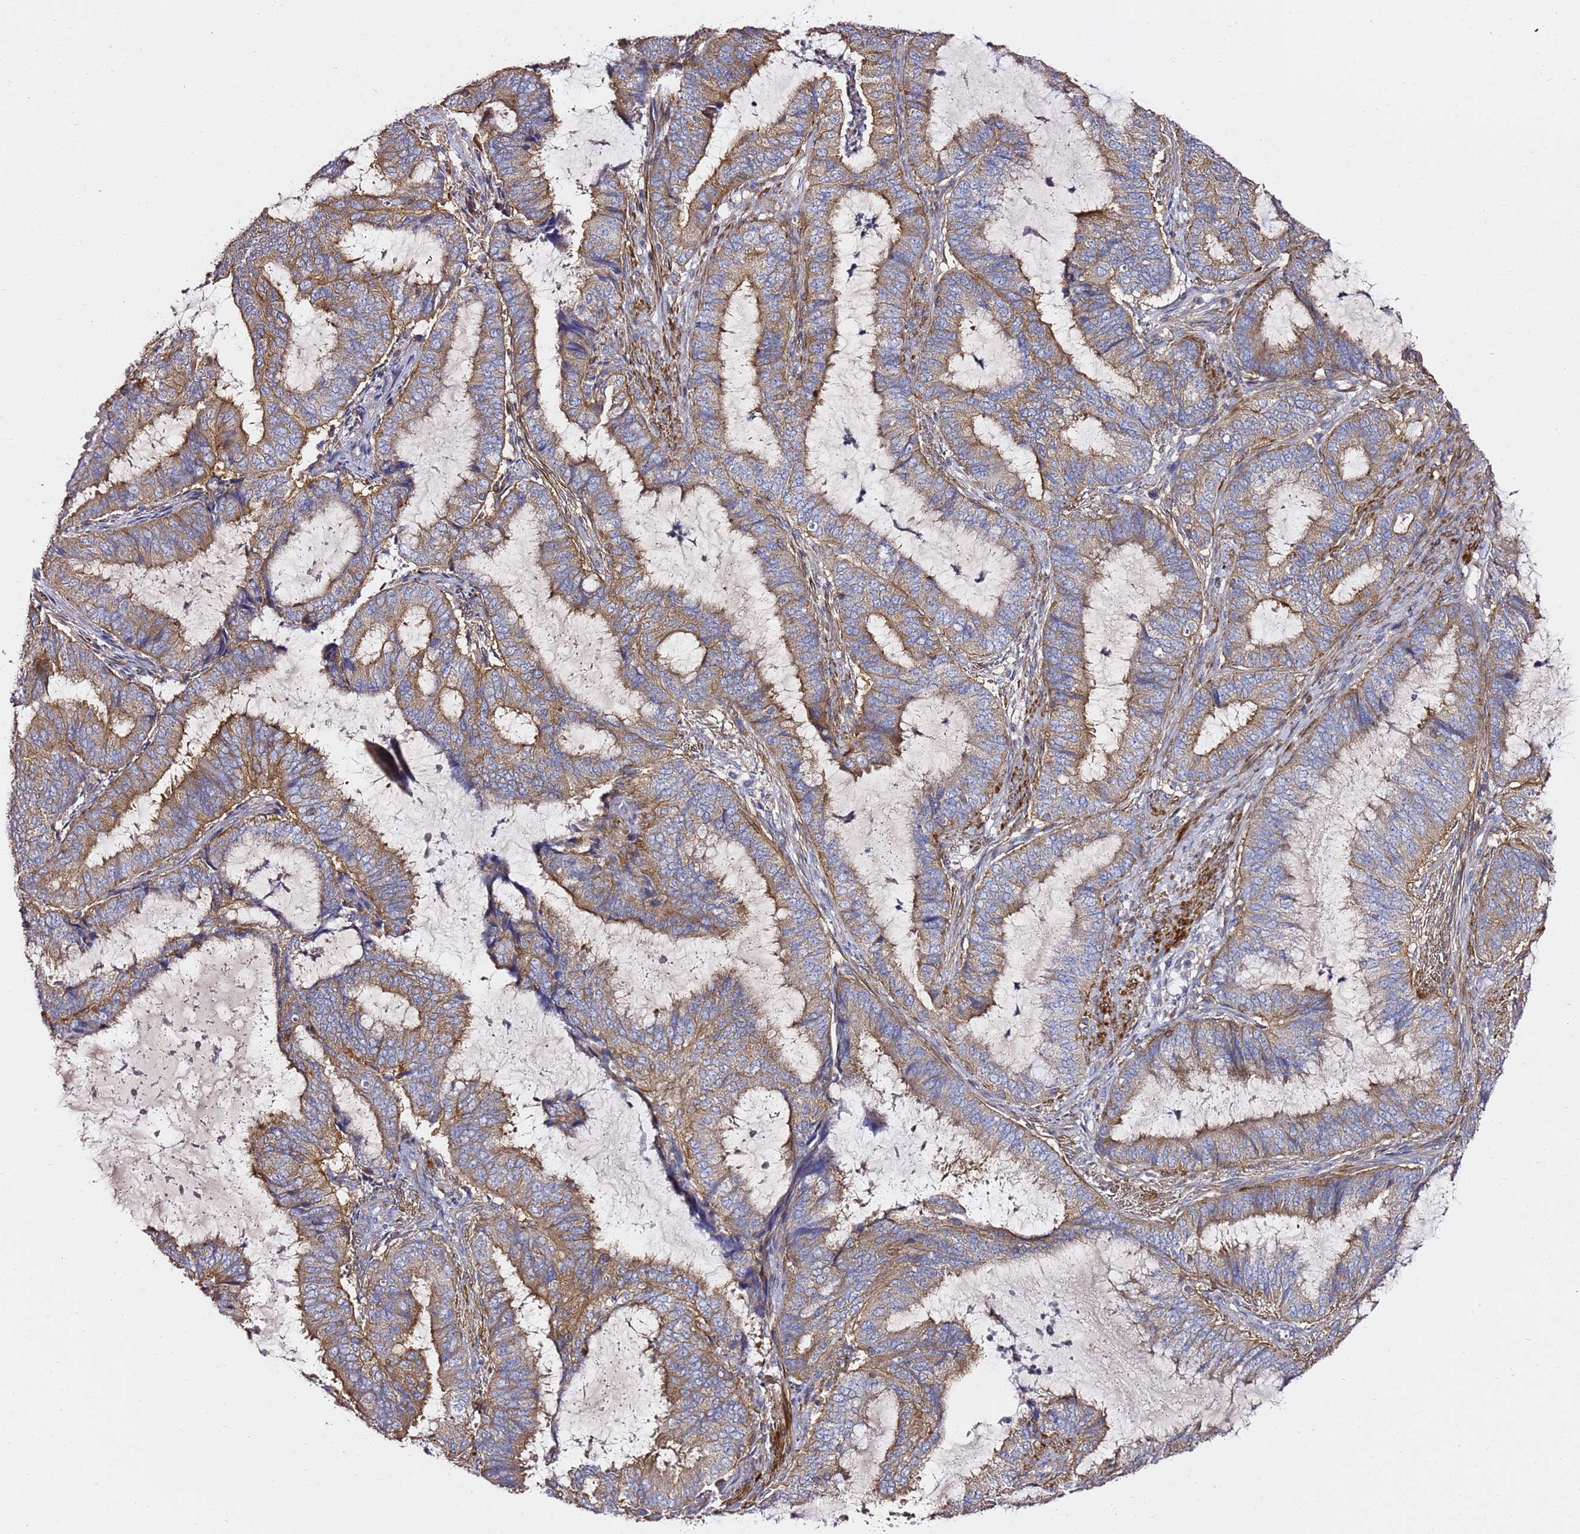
{"staining": {"intensity": "moderate", "quantity": ">75%", "location": "cytoplasmic/membranous"}, "tissue": "endometrial cancer", "cell_type": "Tumor cells", "image_type": "cancer", "snomed": [{"axis": "morphology", "description": "Adenocarcinoma, NOS"}, {"axis": "topography", "description": "Endometrium"}], "caption": "Endometrial cancer stained with a protein marker shows moderate staining in tumor cells.", "gene": "ZFP36L2", "patient": {"sex": "female", "age": 51}}